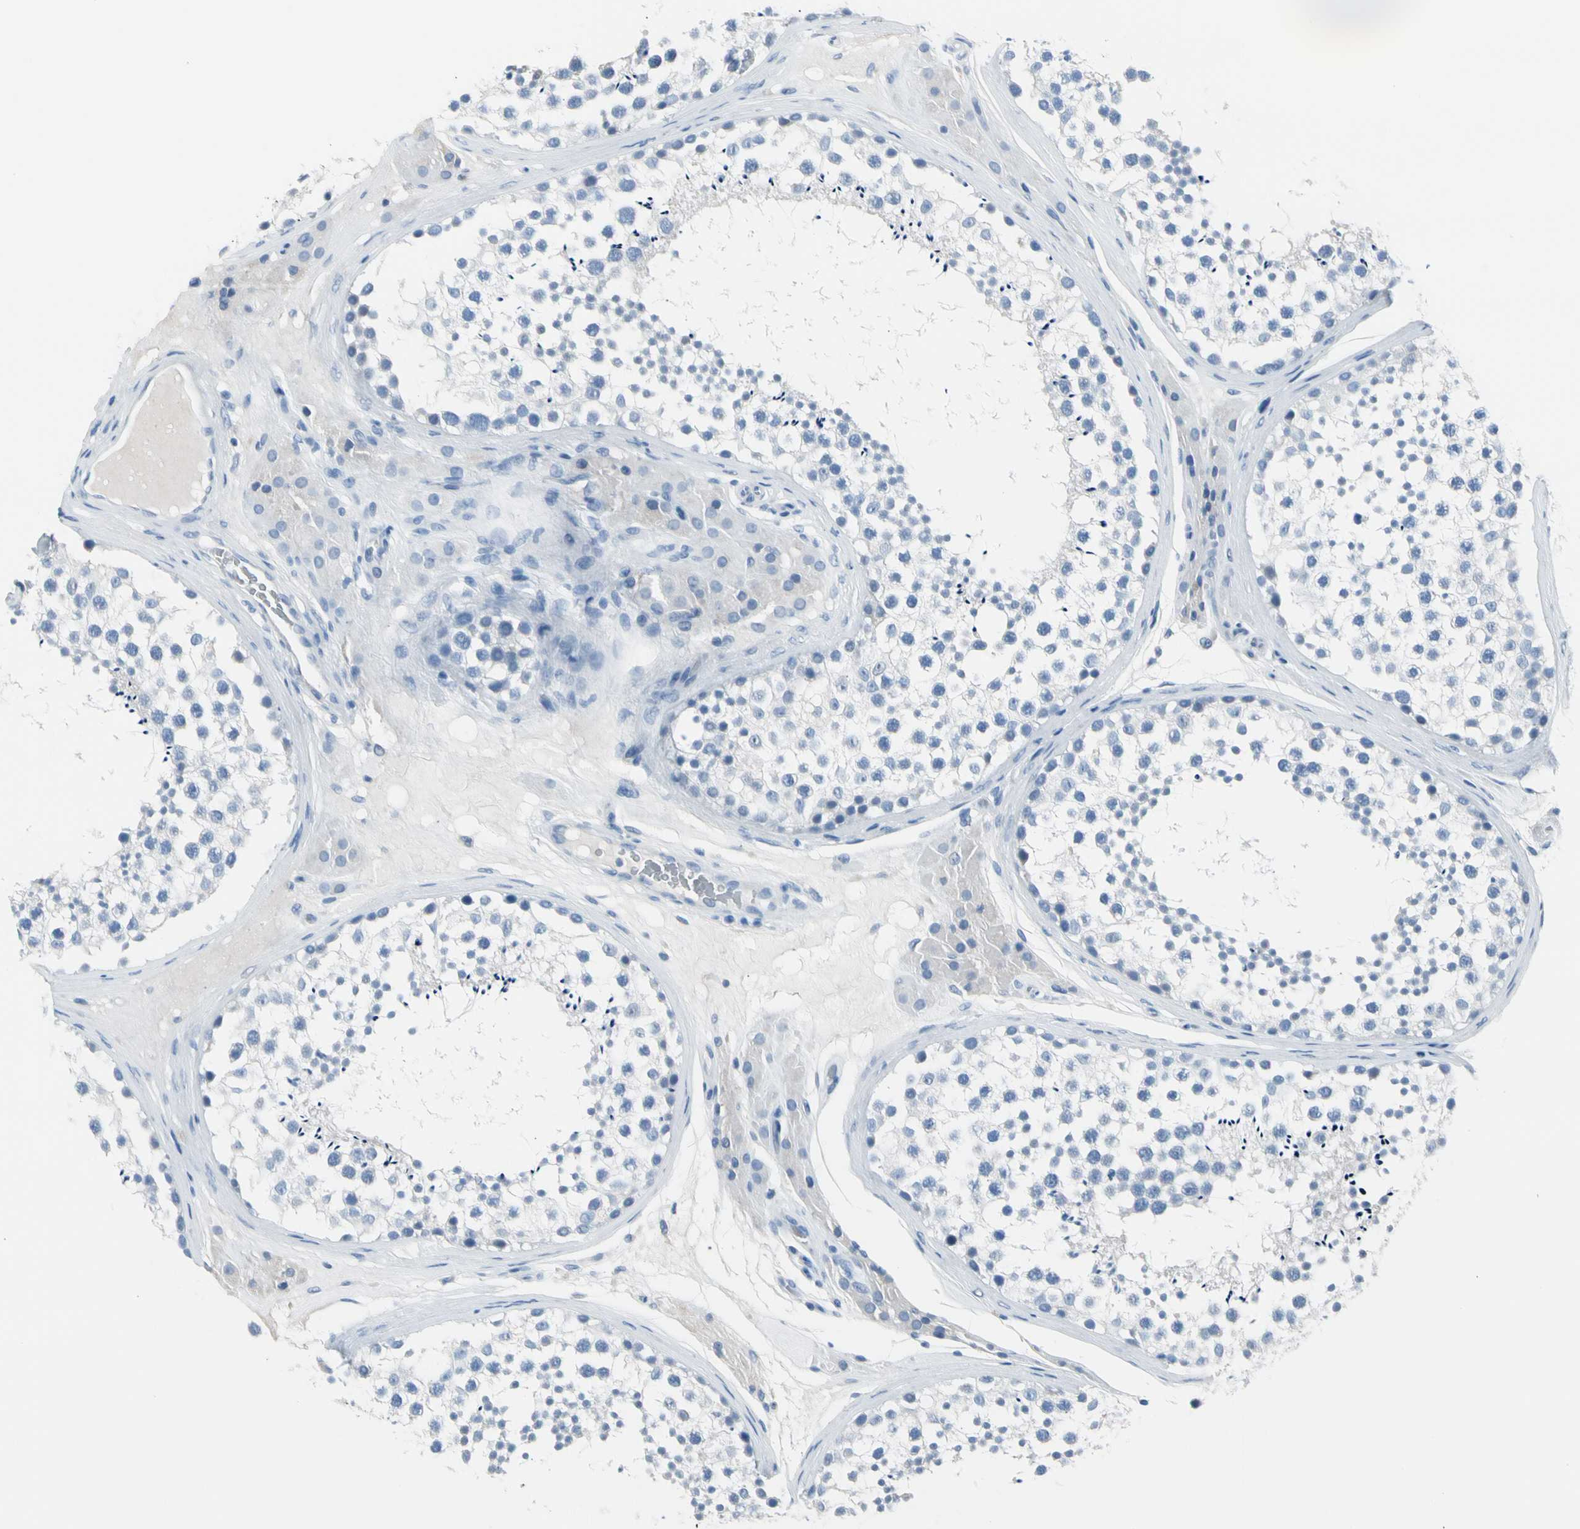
{"staining": {"intensity": "negative", "quantity": "none", "location": "none"}, "tissue": "testis", "cell_type": "Cells in seminiferous ducts", "image_type": "normal", "snomed": [{"axis": "morphology", "description": "Normal tissue, NOS"}, {"axis": "topography", "description": "Testis"}], "caption": "Micrograph shows no significant protein staining in cells in seminiferous ducts of benign testis. (DAB (3,3'-diaminobenzidine) IHC with hematoxylin counter stain).", "gene": "TPO", "patient": {"sex": "male", "age": 46}}